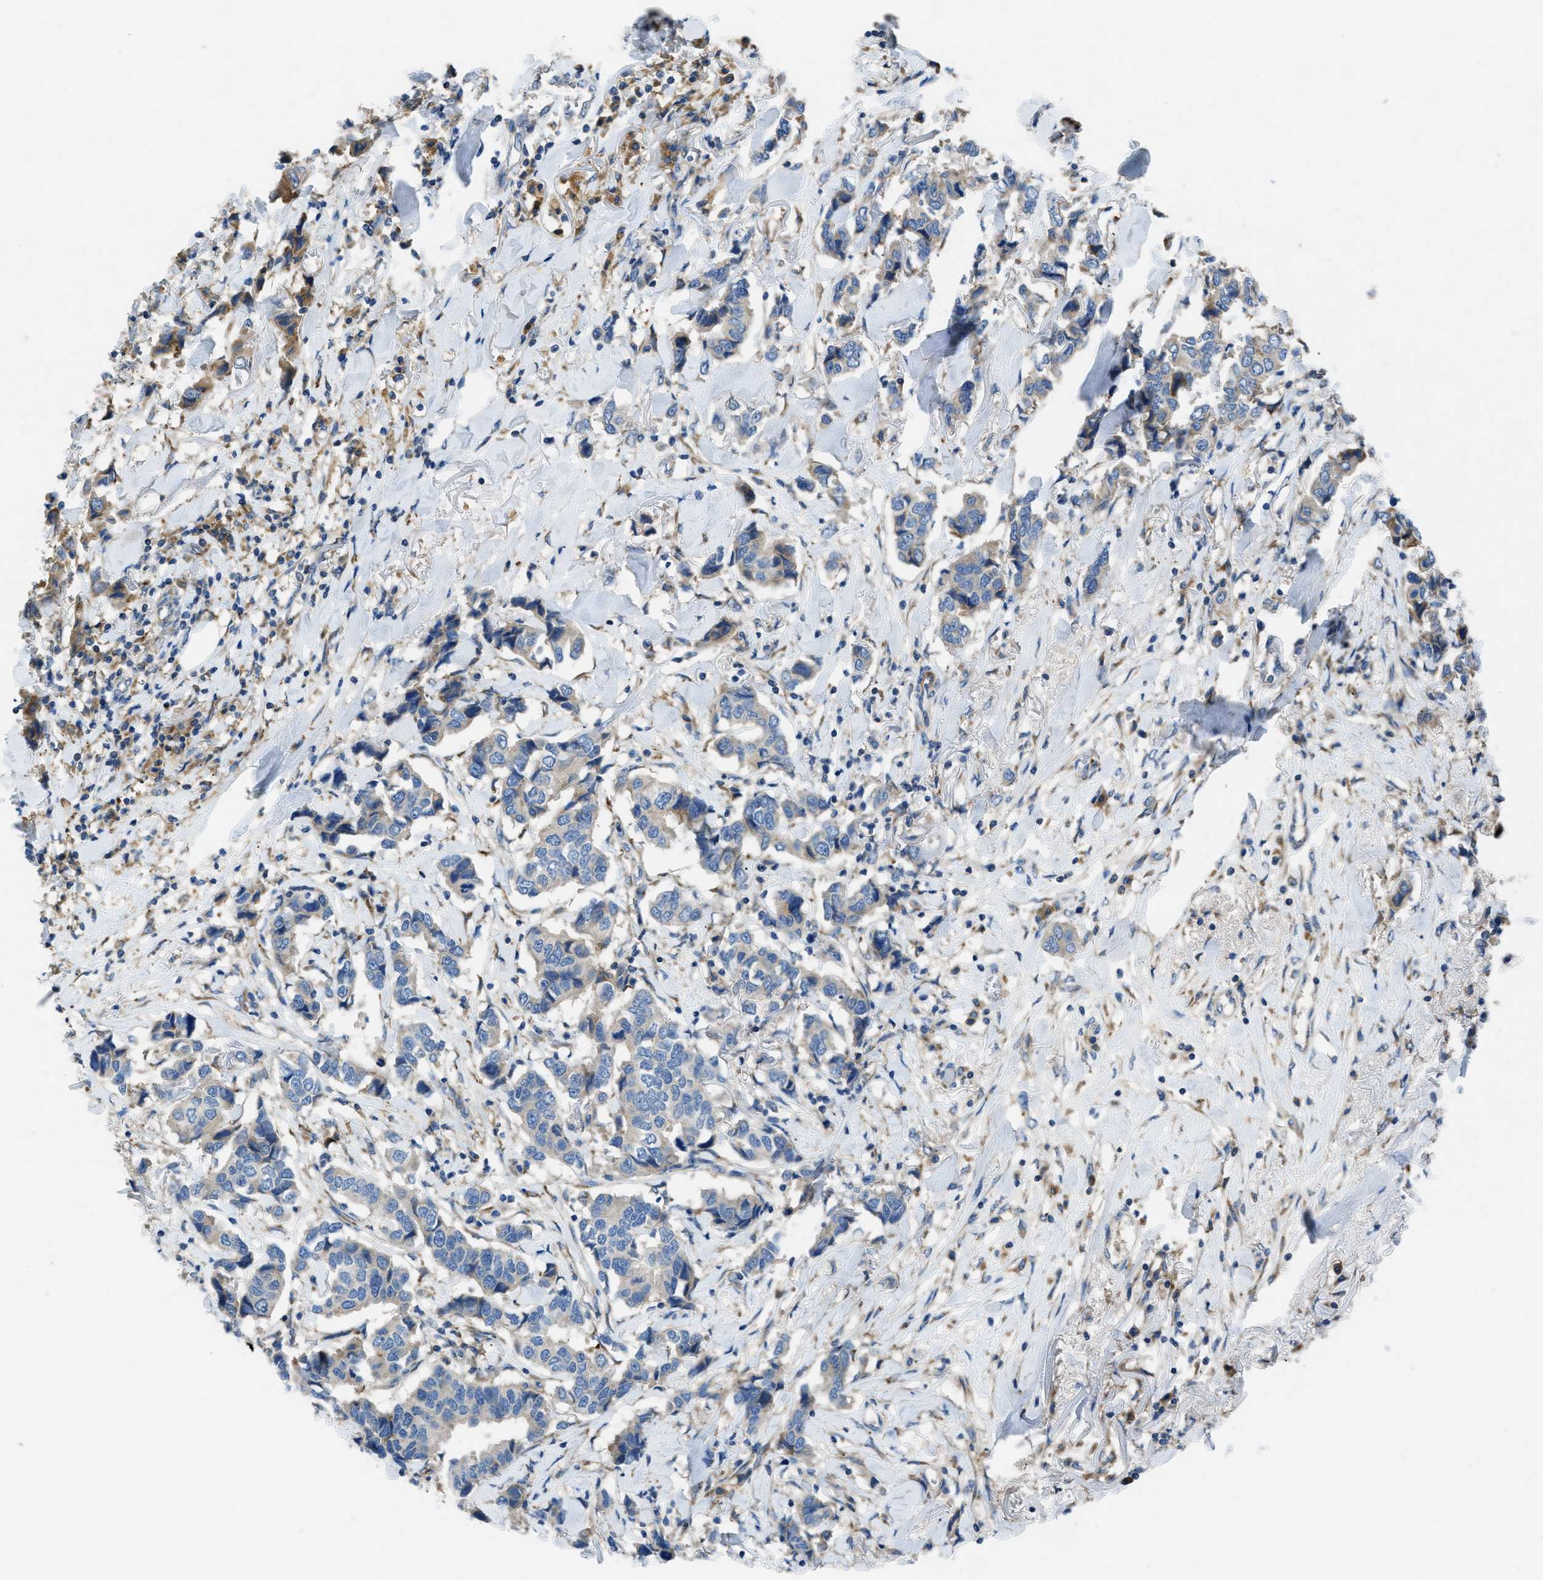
{"staining": {"intensity": "weak", "quantity": "<25%", "location": "cytoplasmic/membranous"}, "tissue": "breast cancer", "cell_type": "Tumor cells", "image_type": "cancer", "snomed": [{"axis": "morphology", "description": "Duct carcinoma"}, {"axis": "topography", "description": "Breast"}], "caption": "This is an immunohistochemistry (IHC) micrograph of human breast cancer. There is no positivity in tumor cells.", "gene": "MAP3K20", "patient": {"sex": "female", "age": 80}}